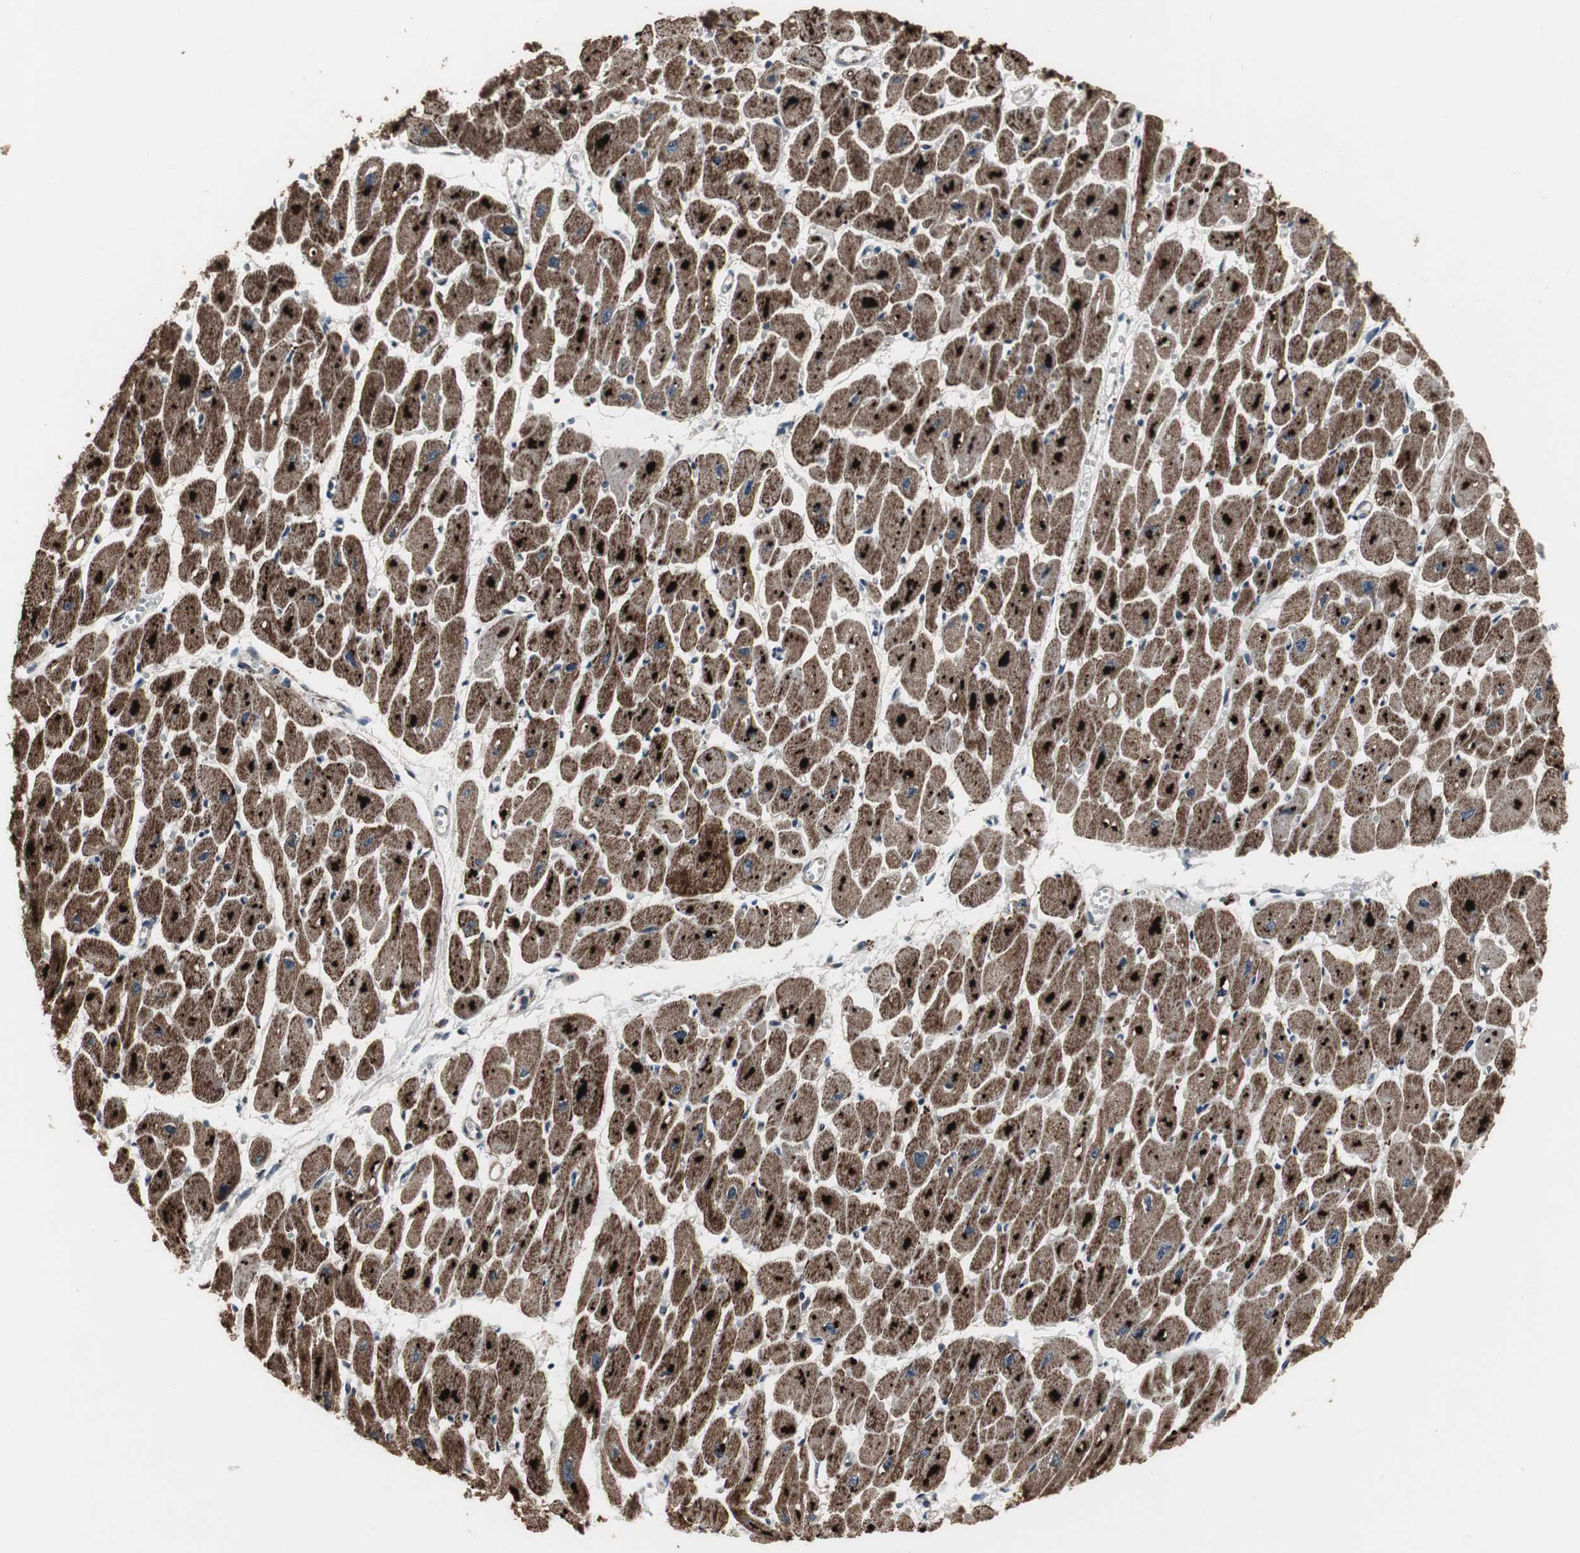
{"staining": {"intensity": "strong", "quantity": ">75%", "location": "cytoplasmic/membranous"}, "tissue": "heart muscle", "cell_type": "Cardiomyocytes", "image_type": "normal", "snomed": [{"axis": "morphology", "description": "Normal tissue, NOS"}, {"axis": "topography", "description": "Heart"}], "caption": "This histopathology image demonstrates immunohistochemistry staining of unremarkable human heart muscle, with high strong cytoplasmic/membranous positivity in approximately >75% of cardiomyocytes.", "gene": "MRPL40", "patient": {"sex": "female", "age": 54}}